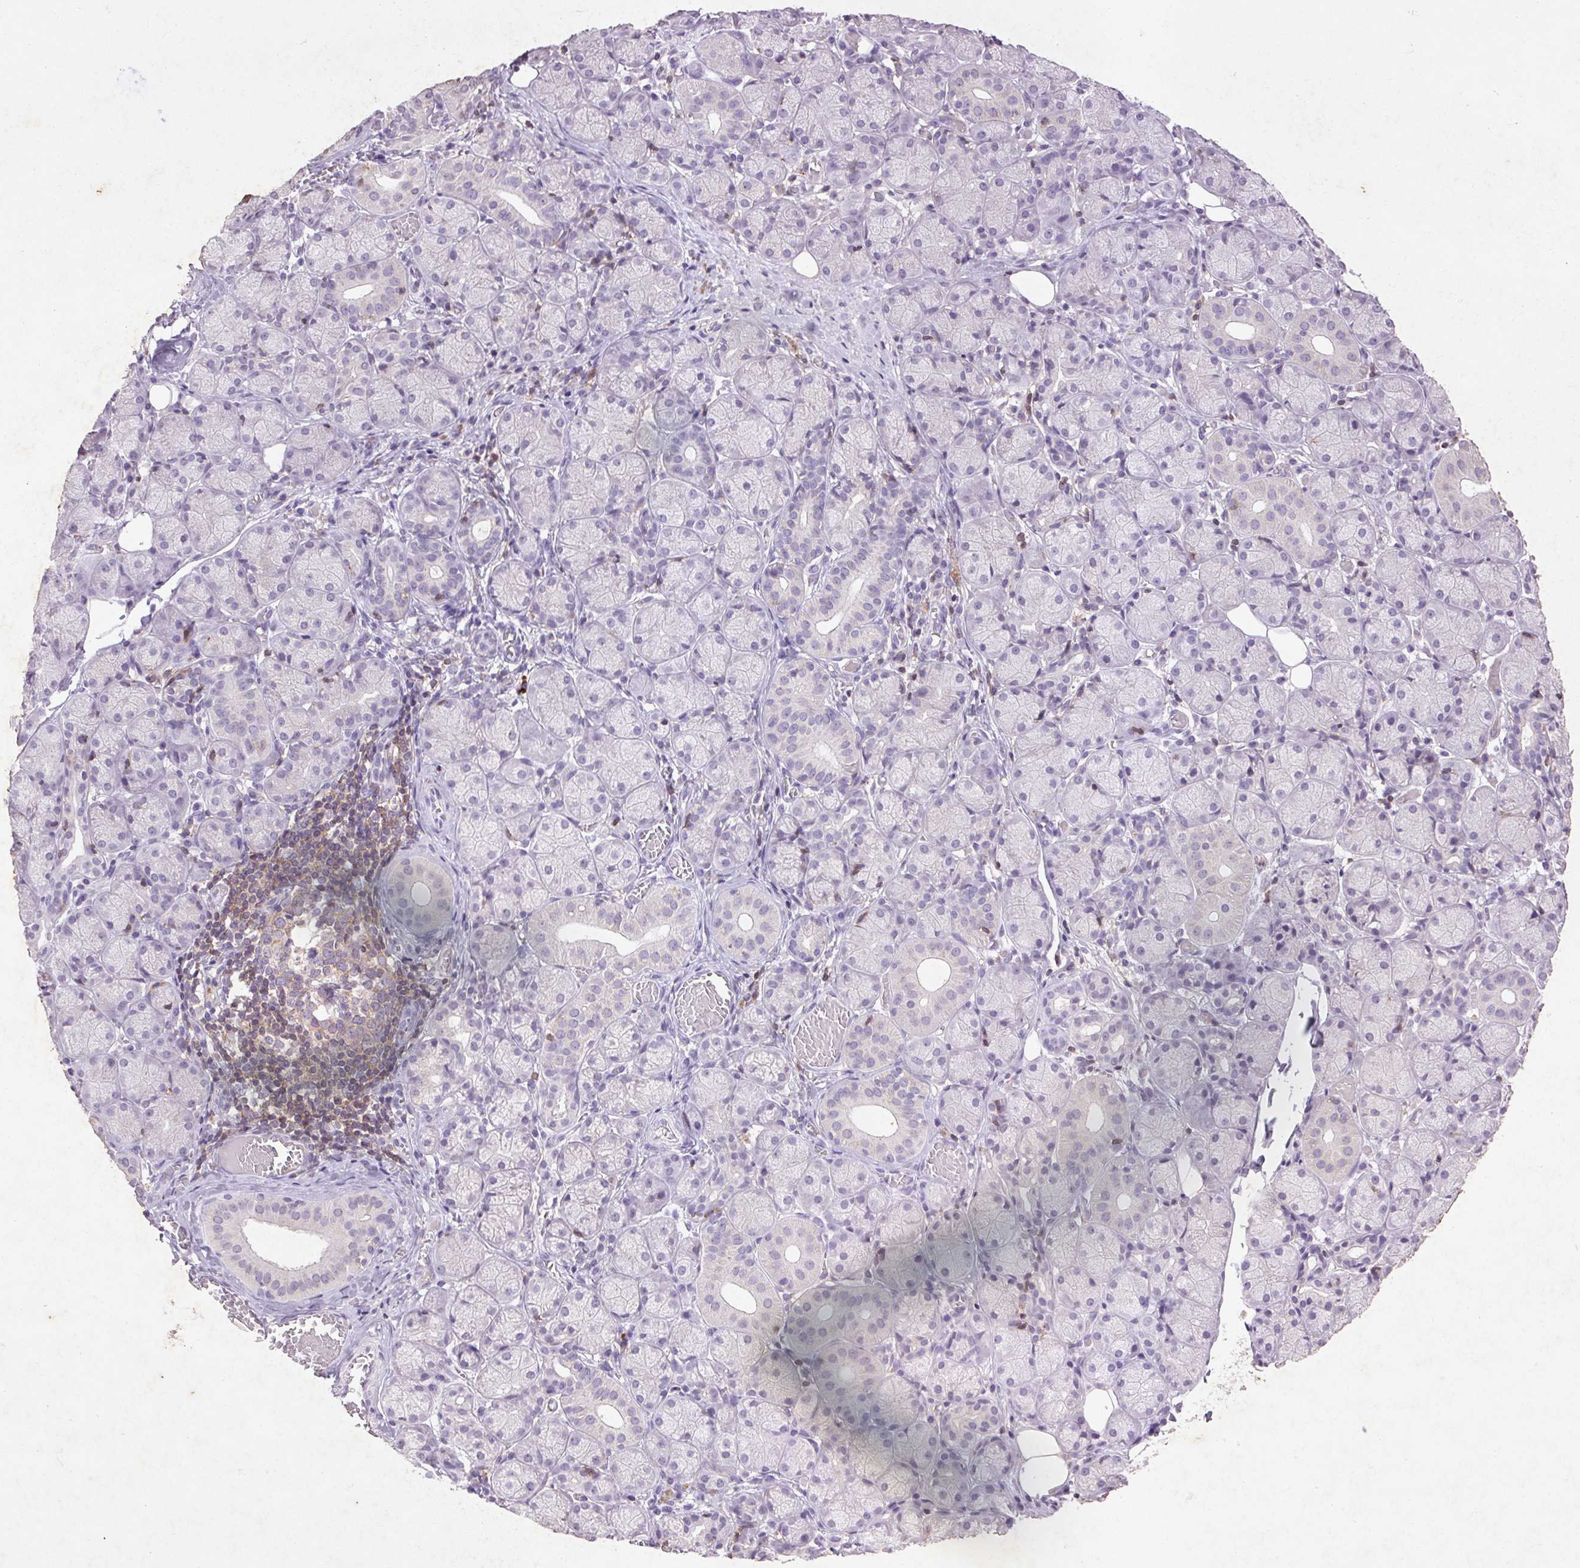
{"staining": {"intensity": "negative", "quantity": "none", "location": "none"}, "tissue": "salivary gland", "cell_type": "Glandular cells", "image_type": "normal", "snomed": [{"axis": "morphology", "description": "Normal tissue, NOS"}, {"axis": "topography", "description": "Salivary gland"}, {"axis": "topography", "description": "Peripheral nerve tissue"}], "caption": "DAB (3,3'-diaminobenzidine) immunohistochemical staining of benign human salivary gland demonstrates no significant positivity in glandular cells. The staining was performed using DAB to visualize the protein expression in brown, while the nuclei were stained in blue with hematoxylin (Magnification: 20x).", "gene": "FNDC7", "patient": {"sex": "female", "age": 24}}